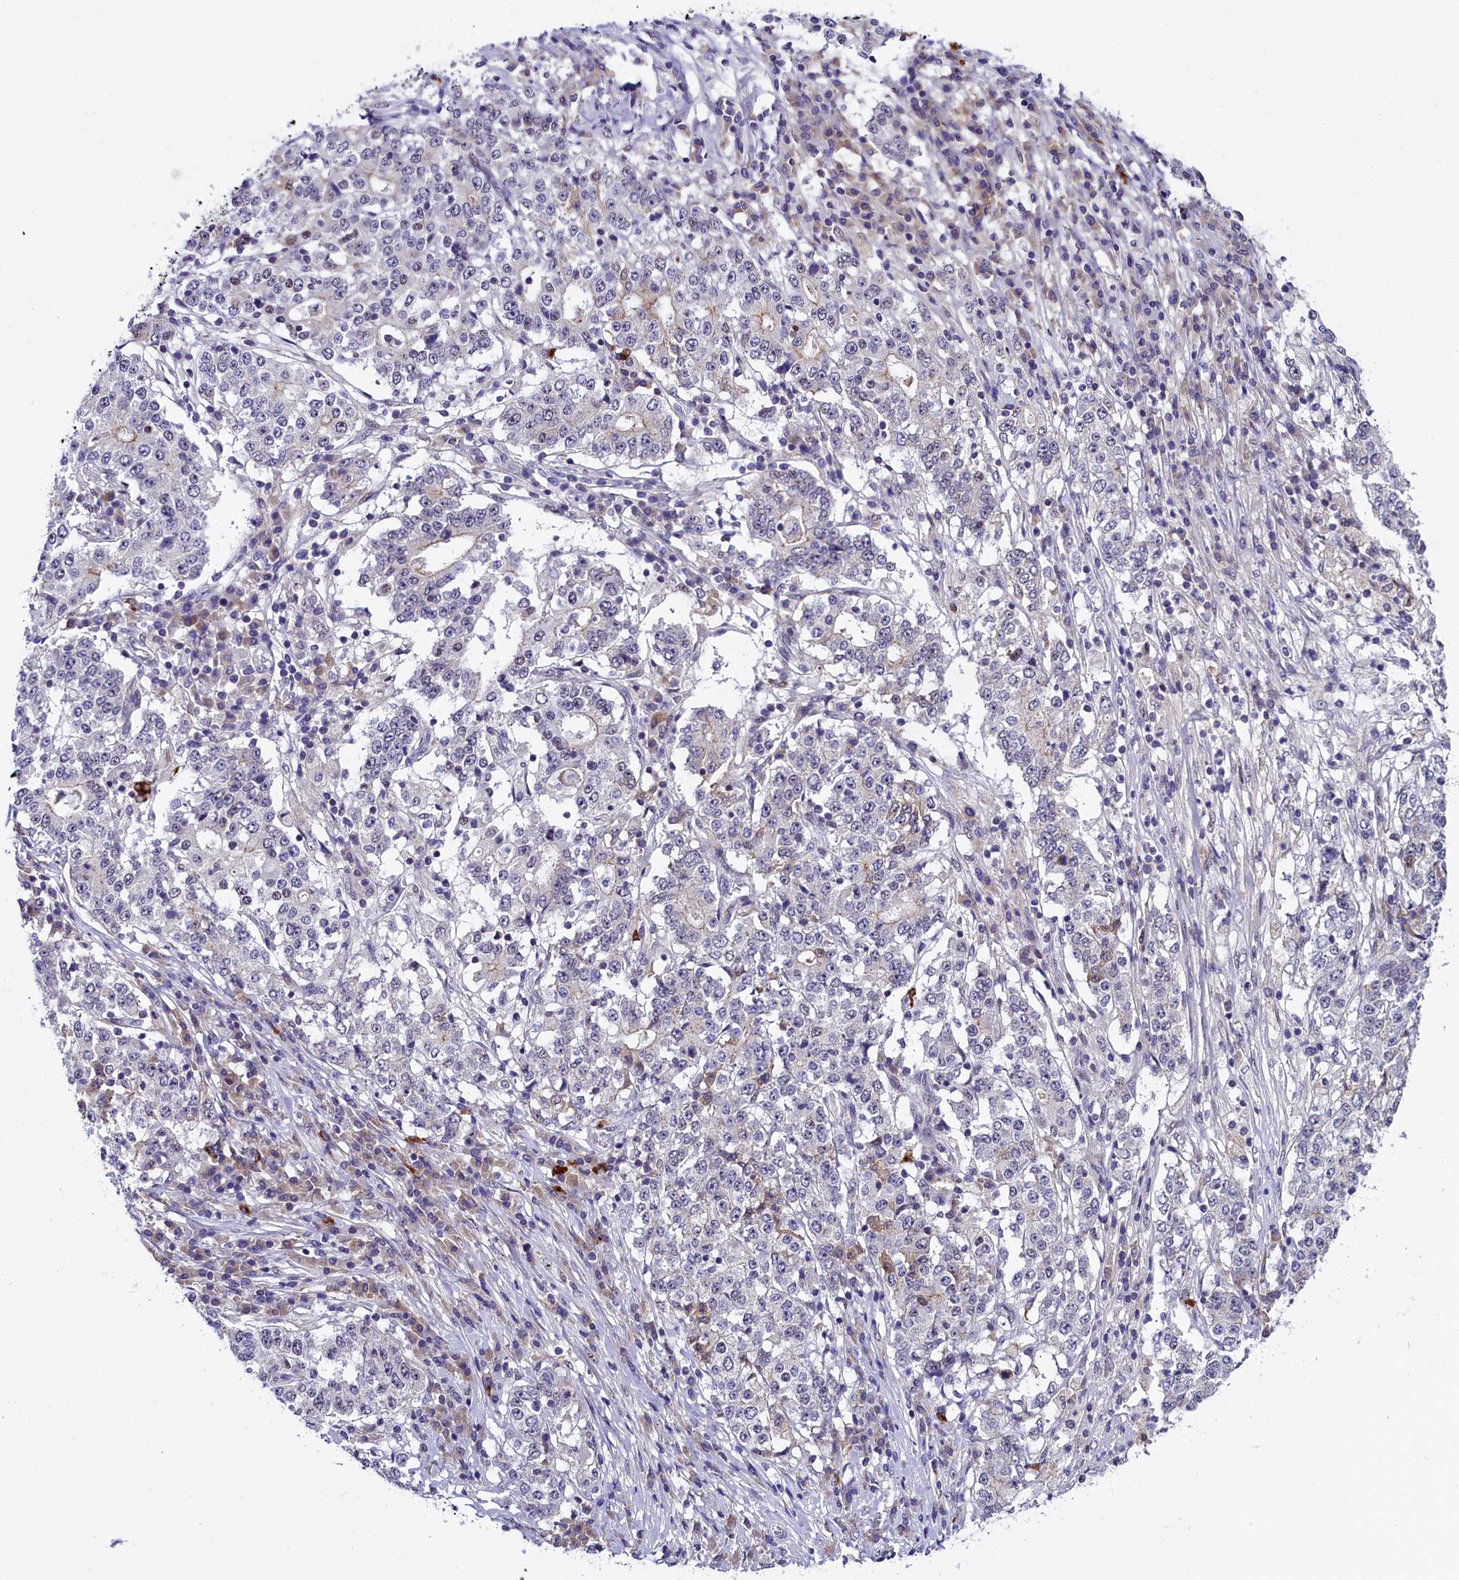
{"staining": {"intensity": "negative", "quantity": "none", "location": "none"}, "tissue": "stomach cancer", "cell_type": "Tumor cells", "image_type": "cancer", "snomed": [{"axis": "morphology", "description": "Adenocarcinoma, NOS"}, {"axis": "topography", "description": "Stomach"}], "caption": "Tumor cells show no significant protein expression in stomach cancer (adenocarcinoma).", "gene": "ENKD1", "patient": {"sex": "male", "age": 59}}